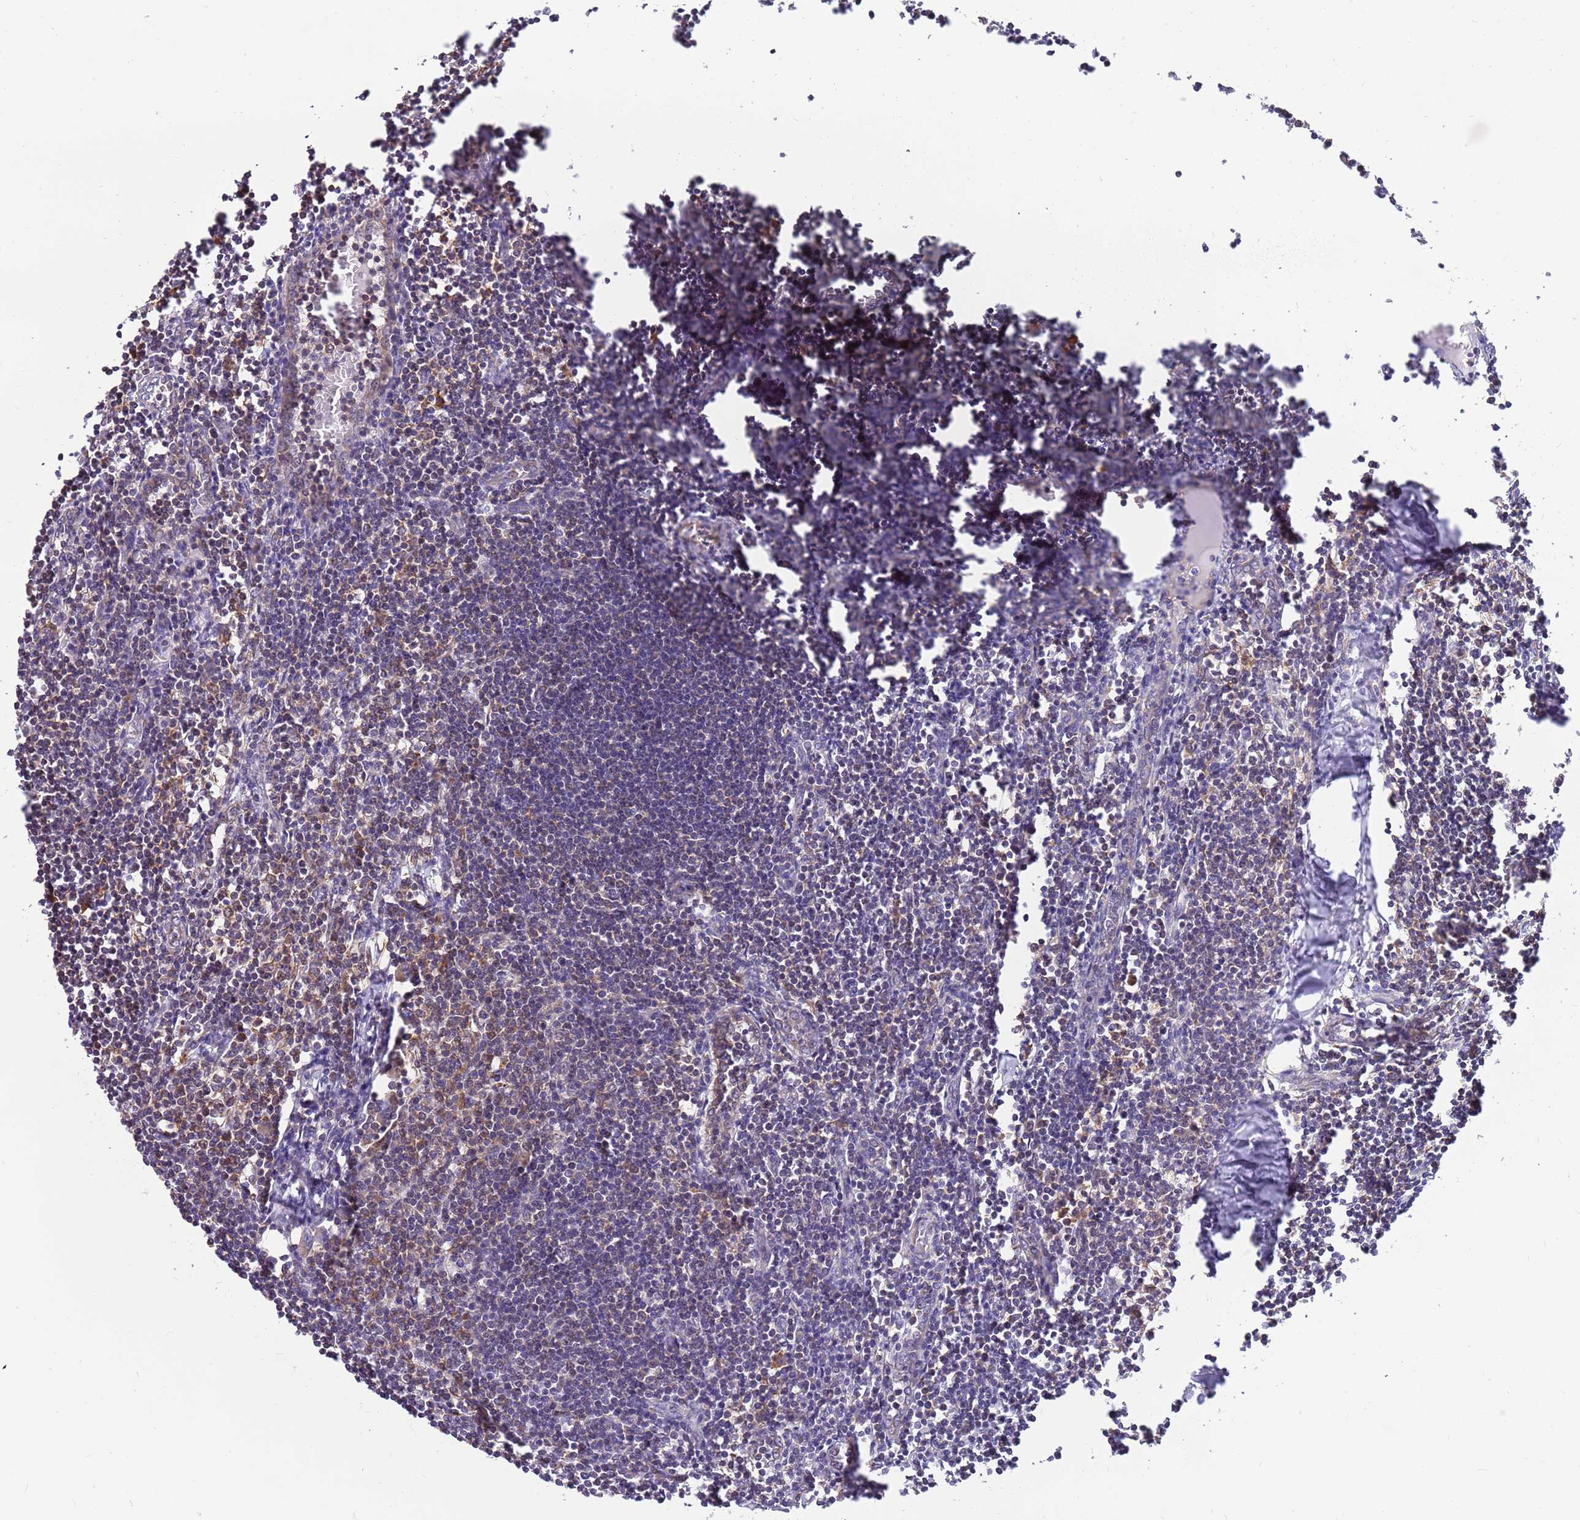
{"staining": {"intensity": "weak", "quantity": "<25%", "location": "cytoplasmic/membranous"}, "tissue": "lymph node", "cell_type": "Germinal center cells", "image_type": "normal", "snomed": [{"axis": "morphology", "description": "Normal tissue, NOS"}, {"axis": "morphology", "description": "Malignant melanoma, Metastatic site"}, {"axis": "topography", "description": "Lymph node"}], "caption": "Image shows no significant protein staining in germinal center cells of unremarkable lymph node.", "gene": "MVD", "patient": {"sex": "male", "age": 41}}